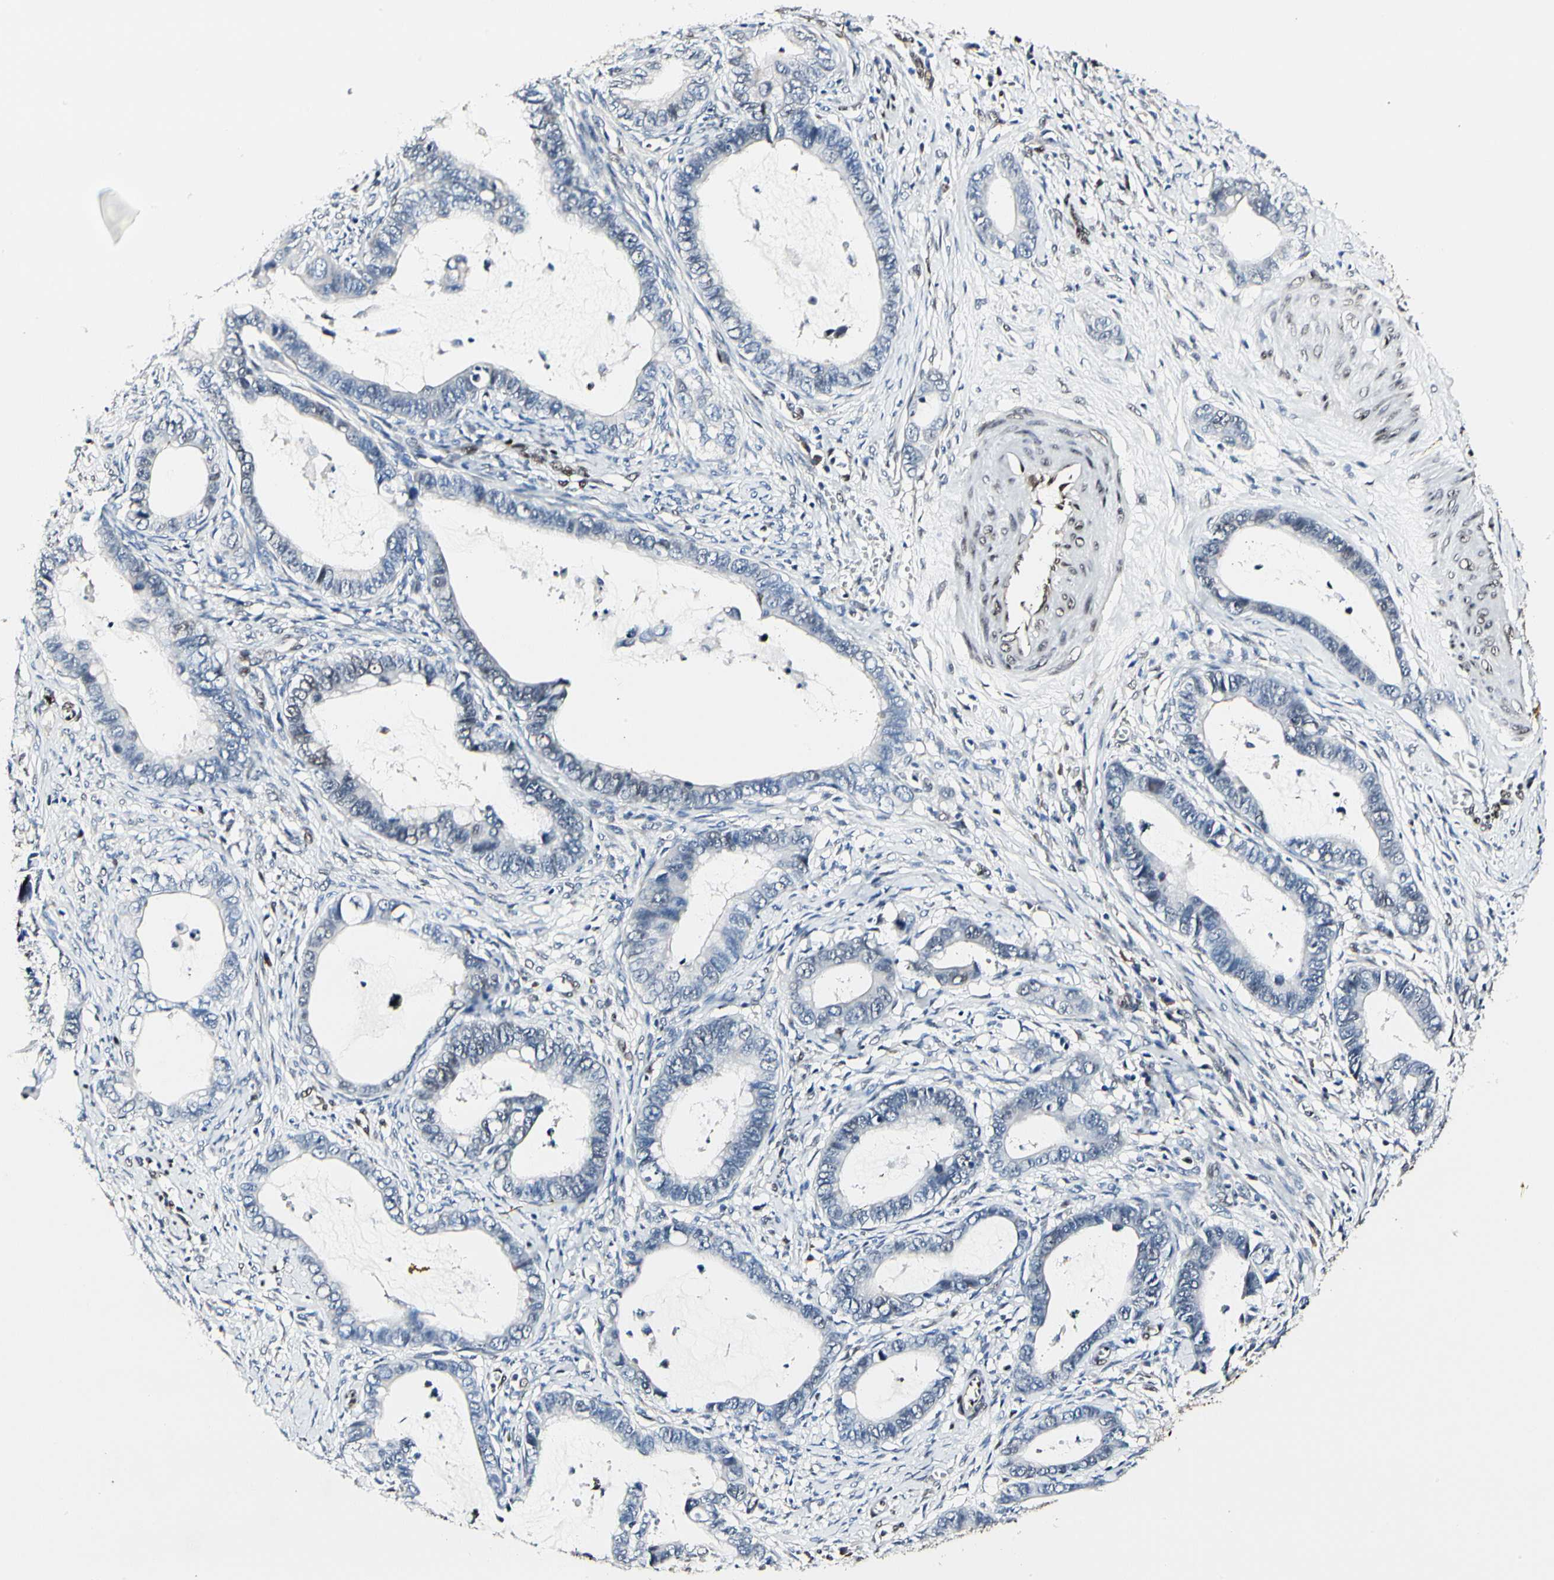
{"staining": {"intensity": "negative", "quantity": "none", "location": "none"}, "tissue": "cervical cancer", "cell_type": "Tumor cells", "image_type": "cancer", "snomed": [{"axis": "morphology", "description": "Adenocarcinoma, NOS"}, {"axis": "topography", "description": "Cervix"}], "caption": "A micrograph of human cervical cancer is negative for staining in tumor cells.", "gene": "NFIA", "patient": {"sex": "female", "age": 44}}